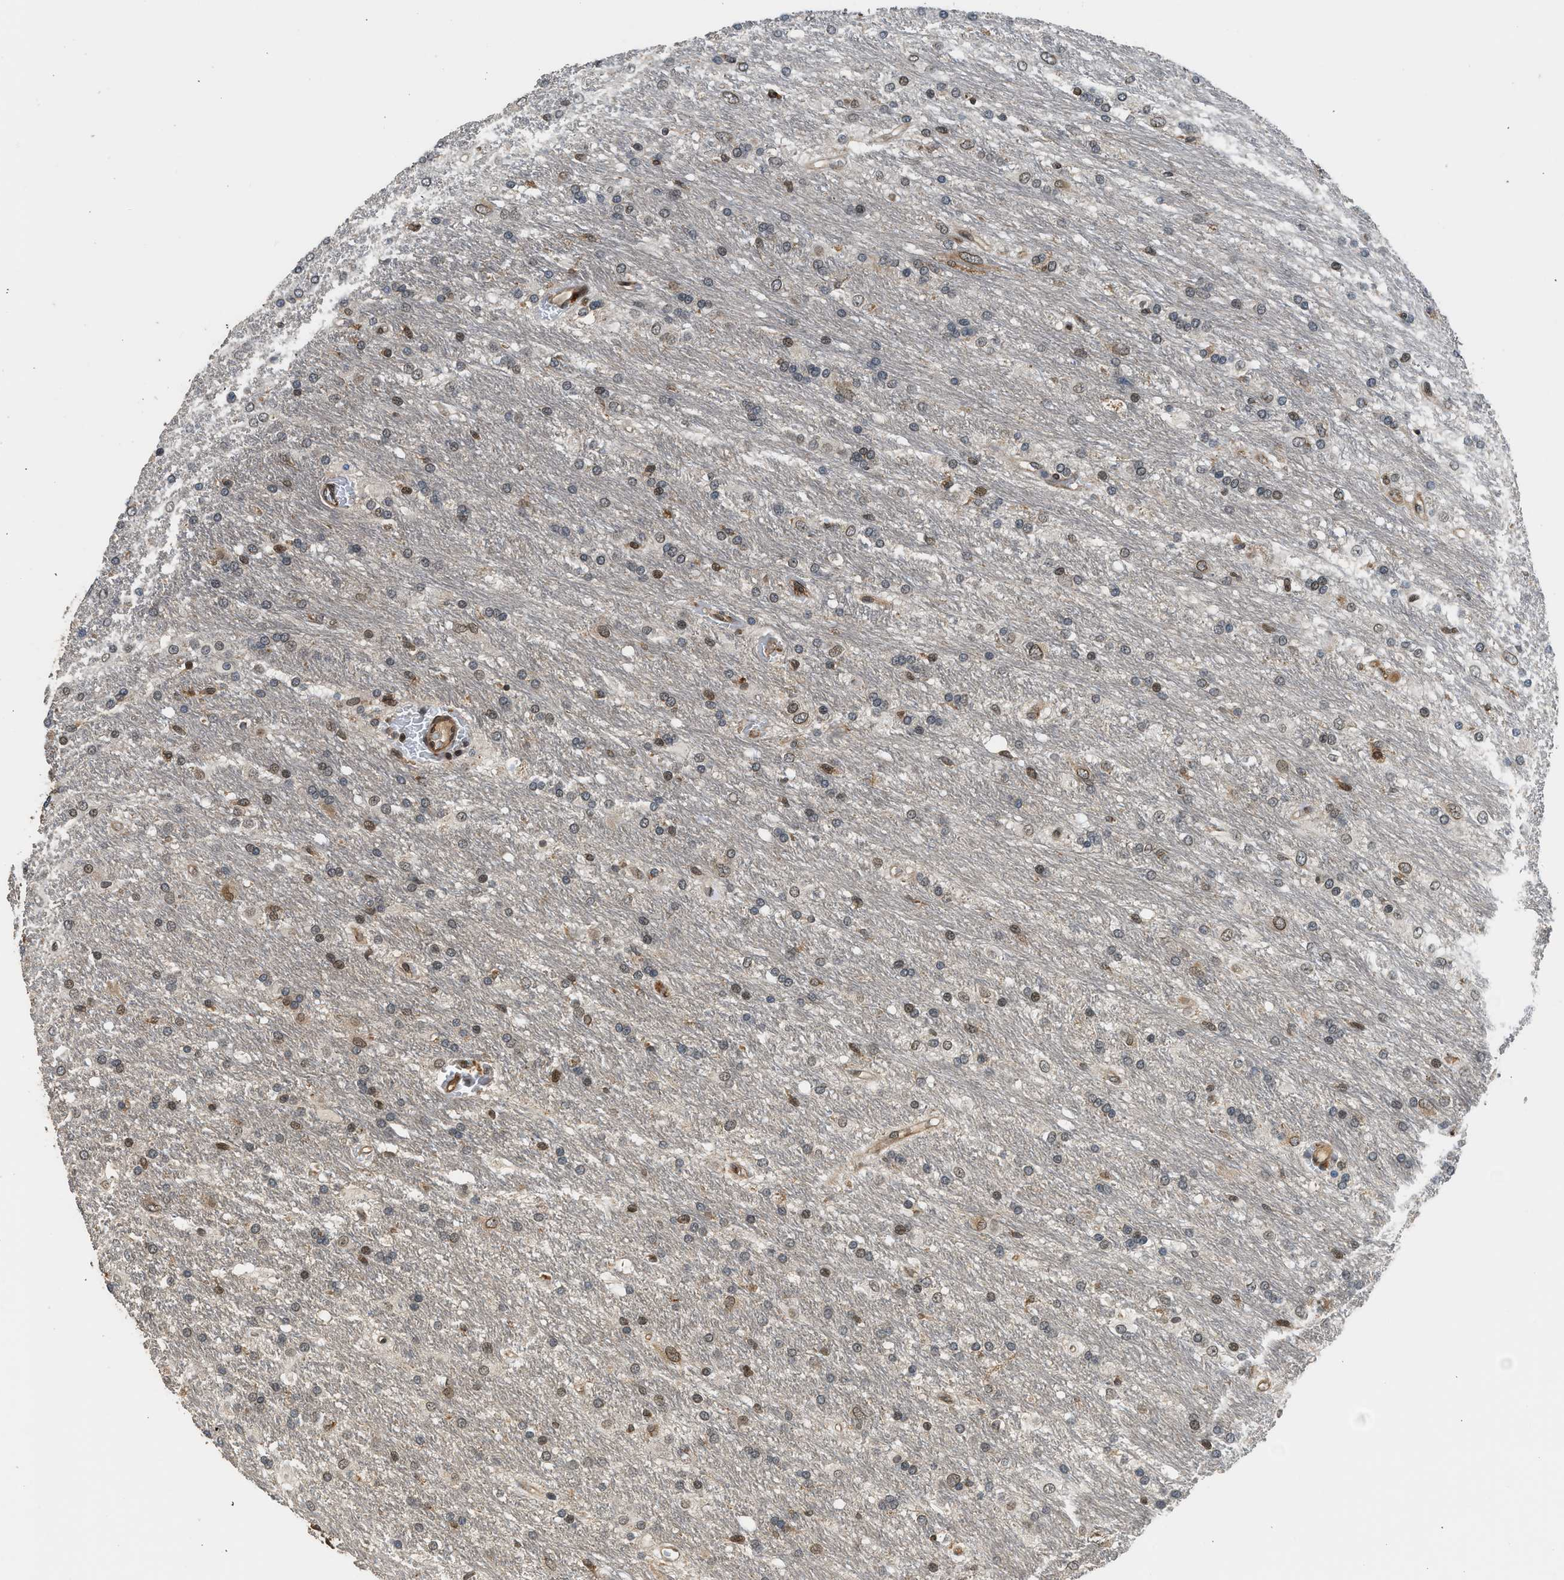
{"staining": {"intensity": "weak", "quantity": "<25%", "location": "cytoplasmic/membranous,nuclear"}, "tissue": "glioma", "cell_type": "Tumor cells", "image_type": "cancer", "snomed": [{"axis": "morphology", "description": "Glioma, malignant, Low grade"}, {"axis": "topography", "description": "Brain"}], "caption": "Immunohistochemistry micrograph of human malignant glioma (low-grade) stained for a protein (brown), which displays no positivity in tumor cells.", "gene": "RETREG3", "patient": {"sex": "male", "age": 77}}